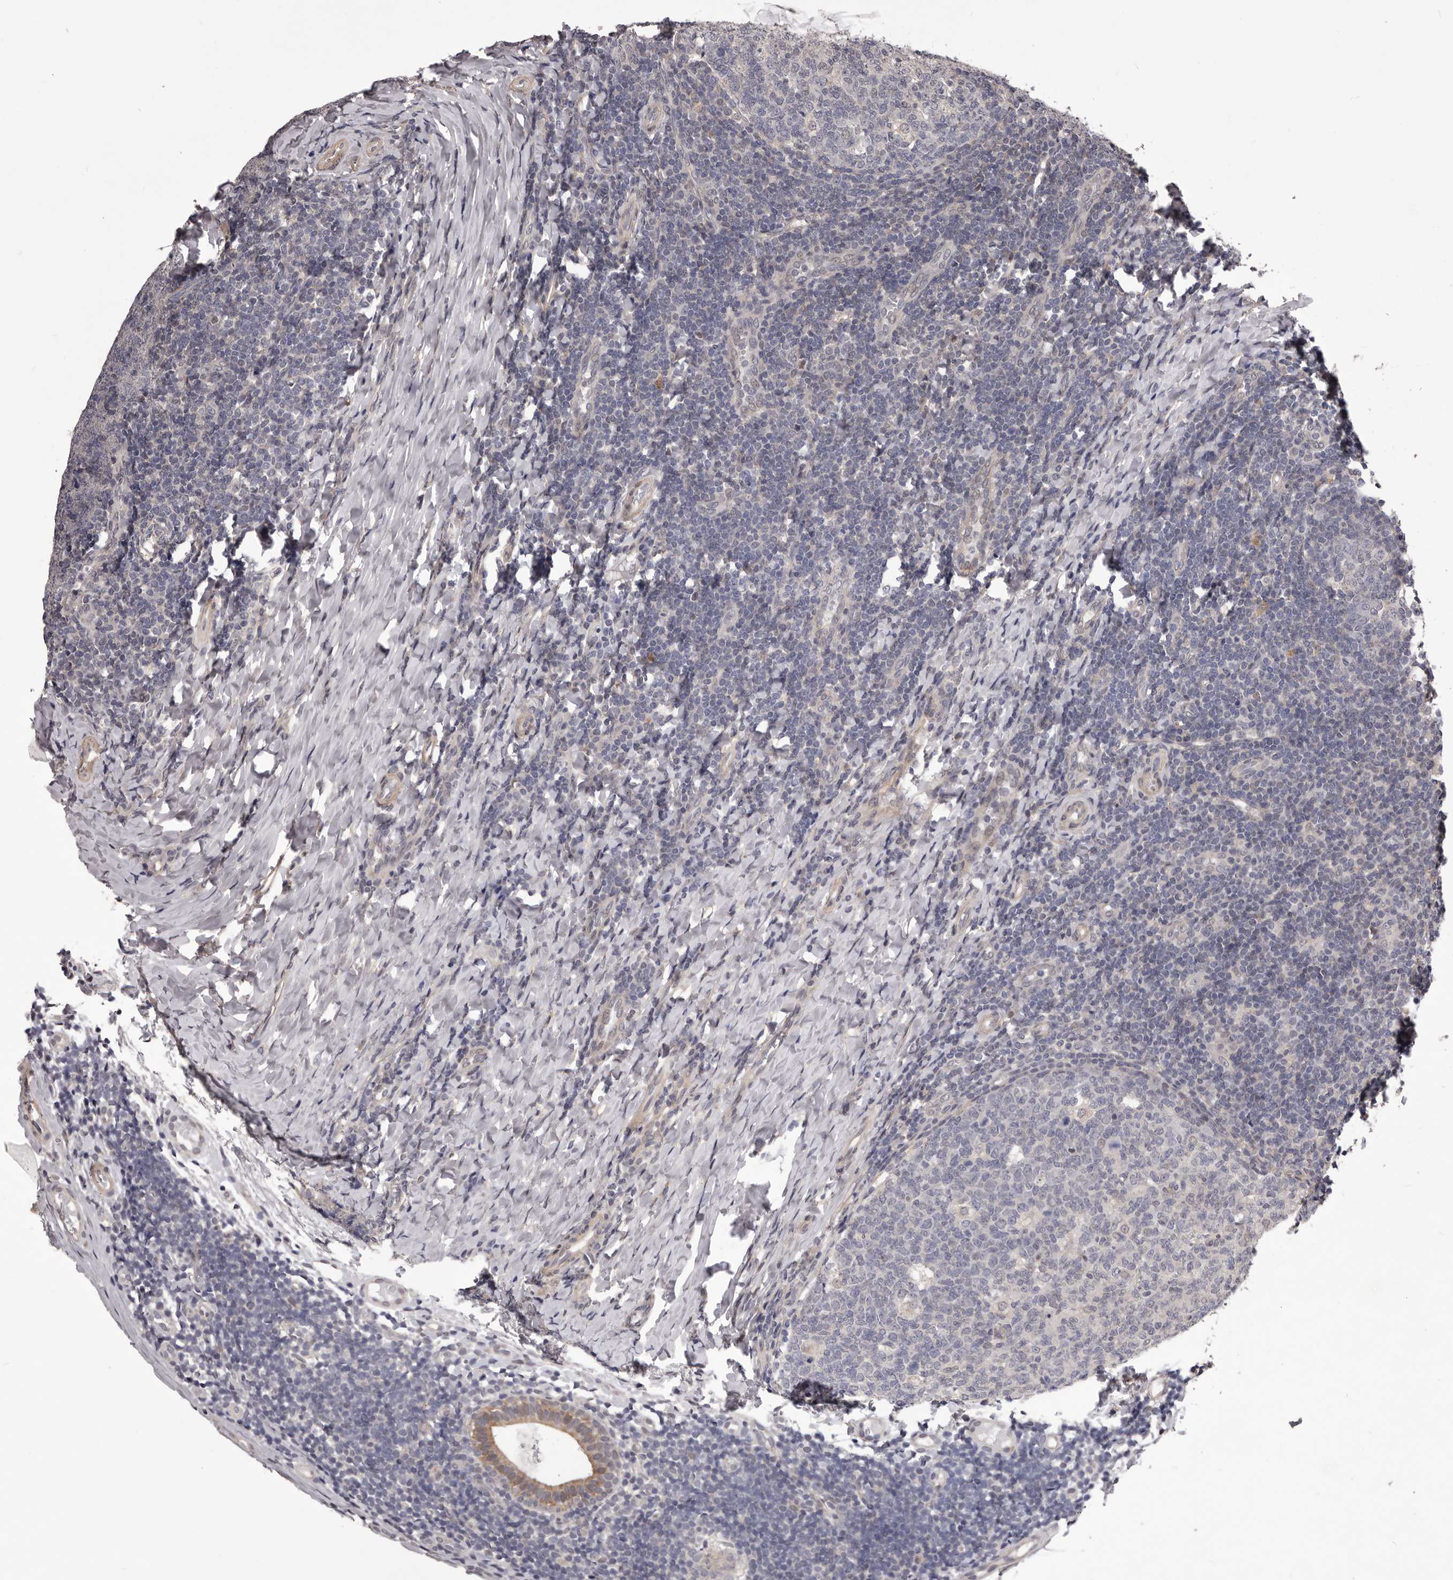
{"staining": {"intensity": "negative", "quantity": "none", "location": "none"}, "tissue": "tonsil", "cell_type": "Germinal center cells", "image_type": "normal", "snomed": [{"axis": "morphology", "description": "Normal tissue, NOS"}, {"axis": "topography", "description": "Tonsil"}], "caption": "High power microscopy image of an immunohistochemistry (IHC) histopathology image of normal tonsil, revealing no significant expression in germinal center cells.", "gene": "CELF3", "patient": {"sex": "female", "age": 19}}